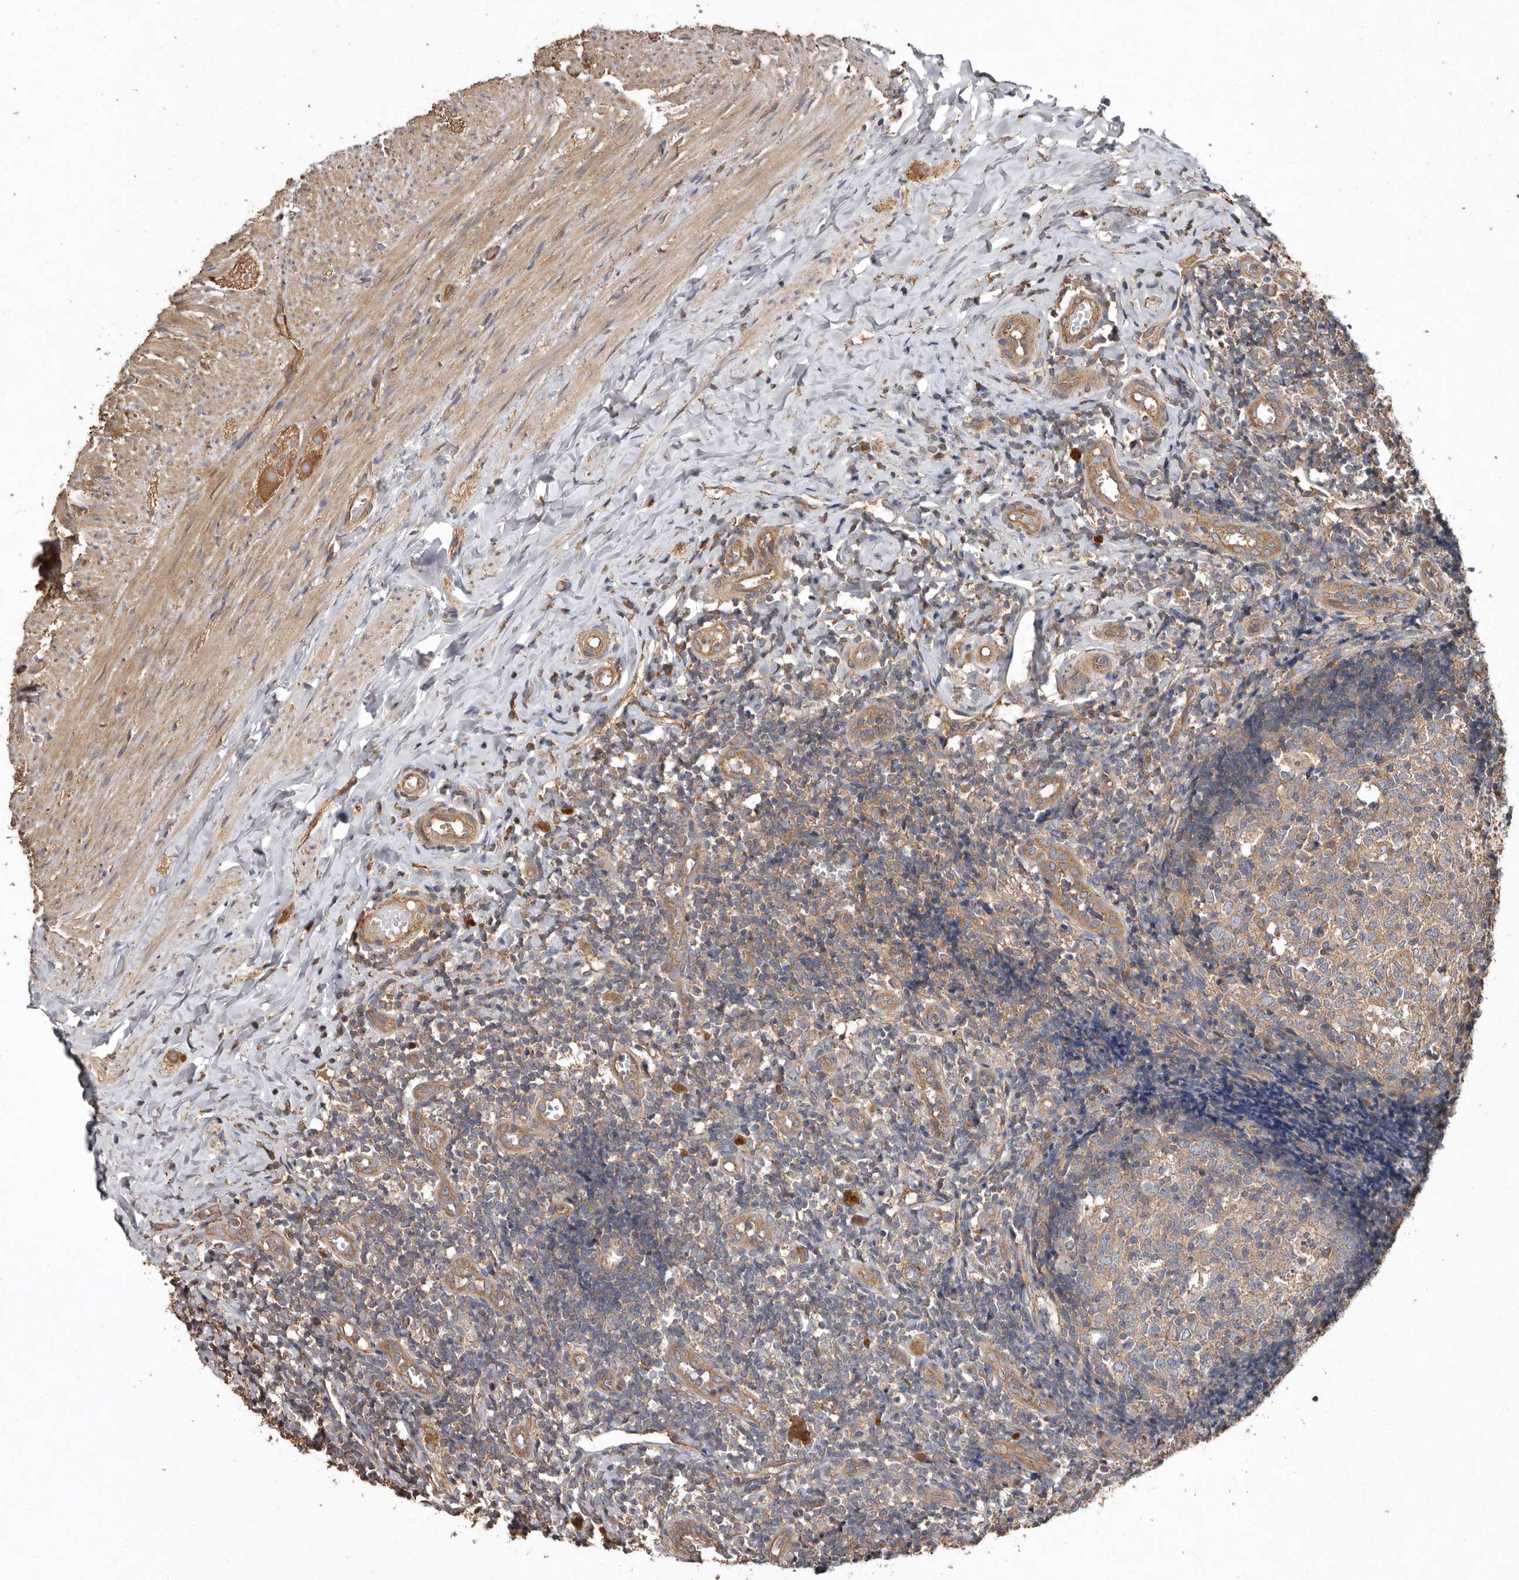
{"staining": {"intensity": "moderate", "quantity": ">75%", "location": "cytoplasmic/membranous"}, "tissue": "appendix", "cell_type": "Glandular cells", "image_type": "normal", "snomed": [{"axis": "morphology", "description": "Normal tissue, NOS"}, {"axis": "topography", "description": "Appendix"}], "caption": "Brown immunohistochemical staining in benign human appendix exhibits moderate cytoplasmic/membranous staining in about >75% of glandular cells. The protein is stained brown, and the nuclei are stained in blue (DAB (3,3'-diaminobenzidine) IHC with brightfield microscopy, high magnification).", "gene": "FLCN", "patient": {"sex": "male", "age": 8}}